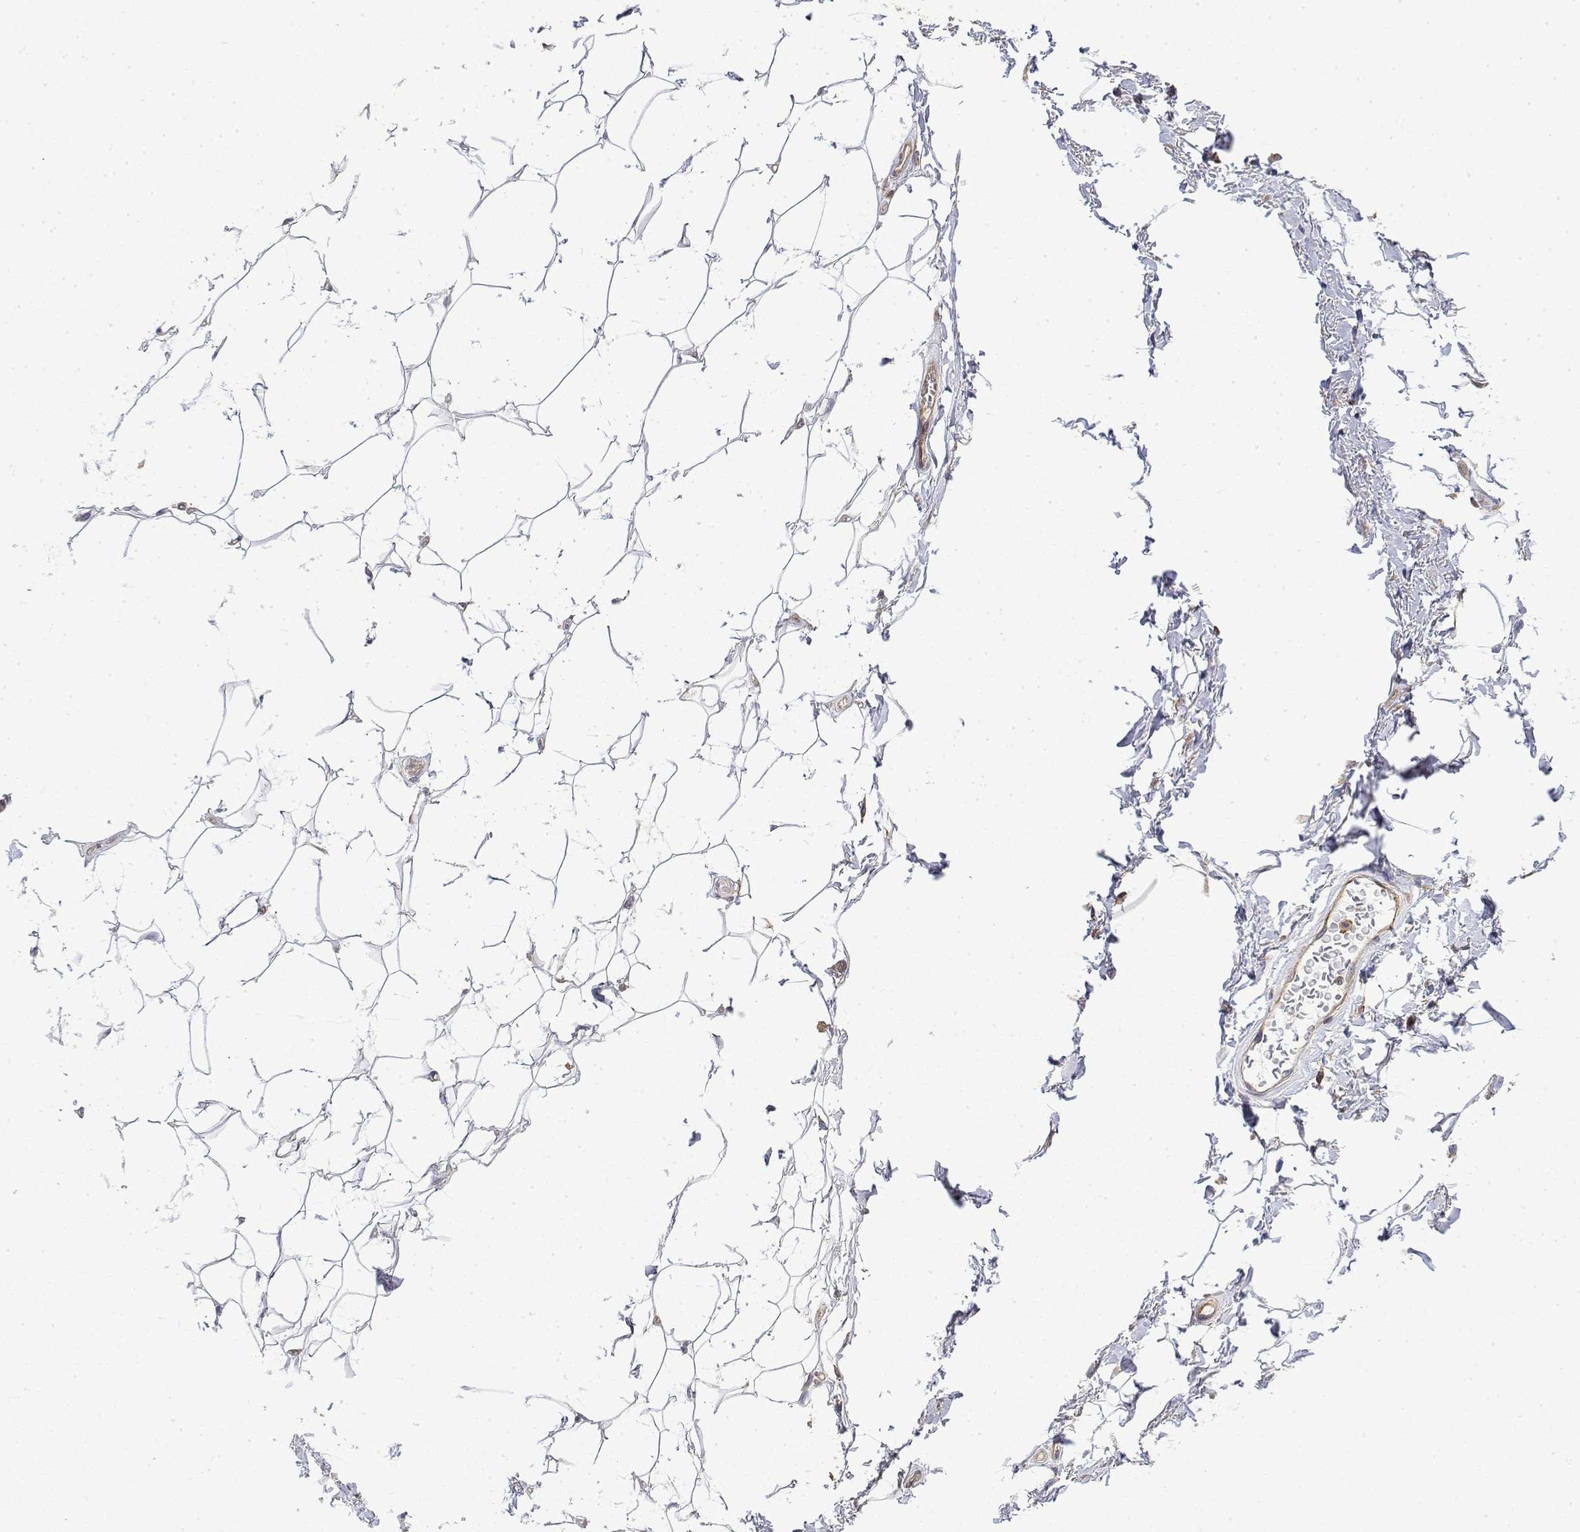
{"staining": {"intensity": "negative", "quantity": "none", "location": "none"}, "tissue": "adipose tissue", "cell_type": "Adipocytes", "image_type": "normal", "snomed": [{"axis": "morphology", "description": "Normal tissue, NOS"}, {"axis": "topography", "description": "Peripheral nerve tissue"}], "caption": "This is a micrograph of immunohistochemistry staining of unremarkable adipose tissue, which shows no expression in adipocytes. (Immunohistochemistry (ihc), brightfield microscopy, high magnification).", "gene": "PACSIN2", "patient": {"sex": "male", "age": 51}}